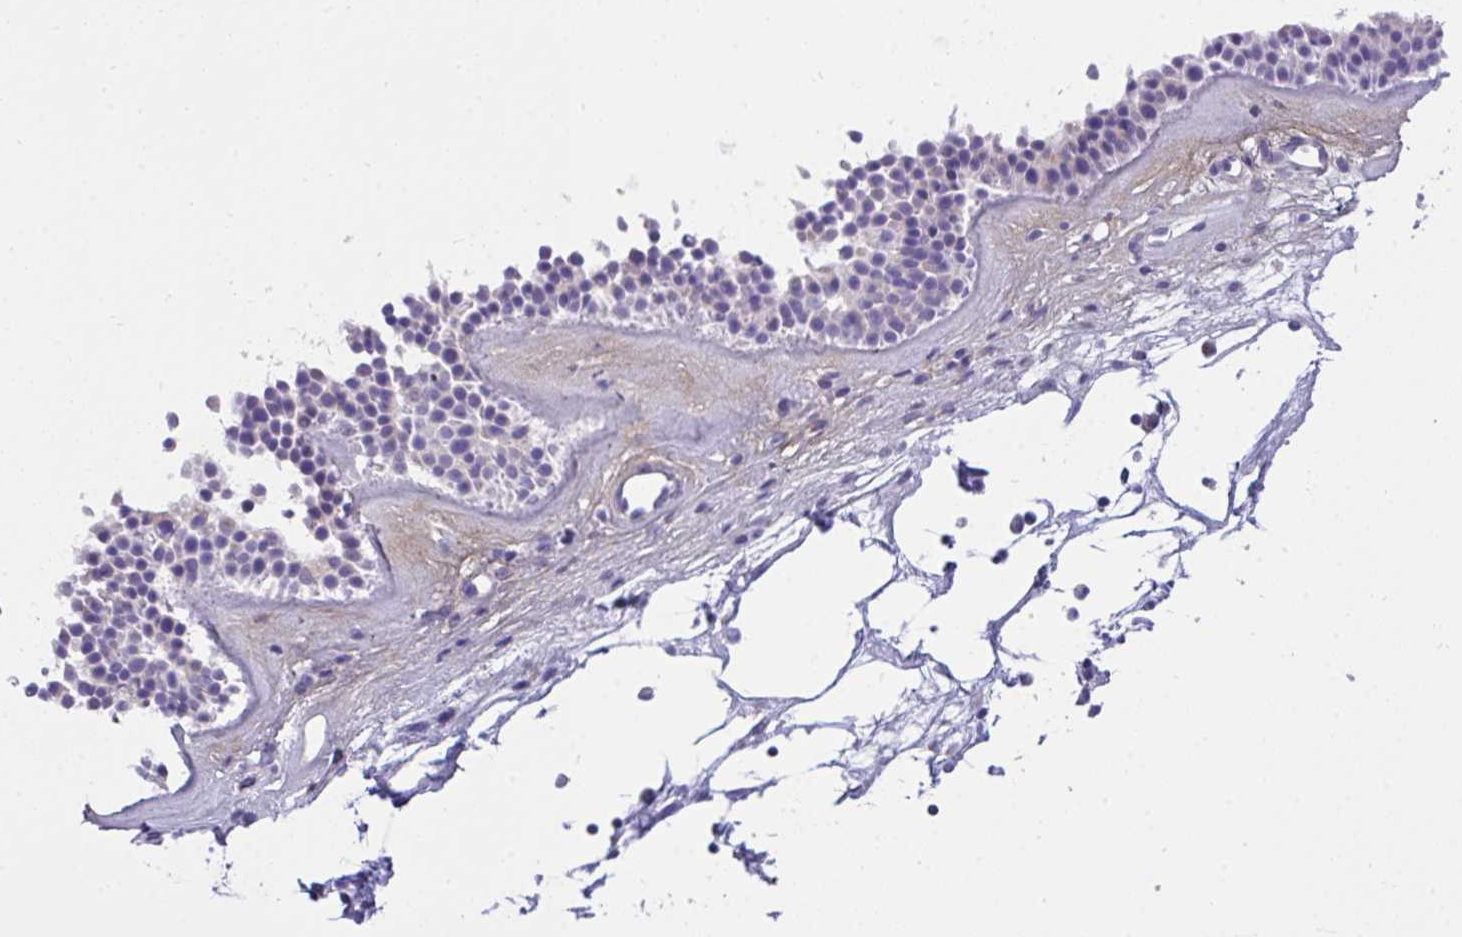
{"staining": {"intensity": "negative", "quantity": "none", "location": "none"}, "tissue": "nasopharynx", "cell_type": "Respiratory epithelial cells", "image_type": "normal", "snomed": [{"axis": "morphology", "description": "Normal tissue, NOS"}, {"axis": "topography", "description": "Nasopharynx"}], "caption": "Immunohistochemistry of benign nasopharynx shows no staining in respiratory epithelial cells. (Stains: DAB IHC with hematoxylin counter stain, Microscopy: brightfield microscopy at high magnification).", "gene": "TMEM106B", "patient": {"sex": "male", "age": 56}}